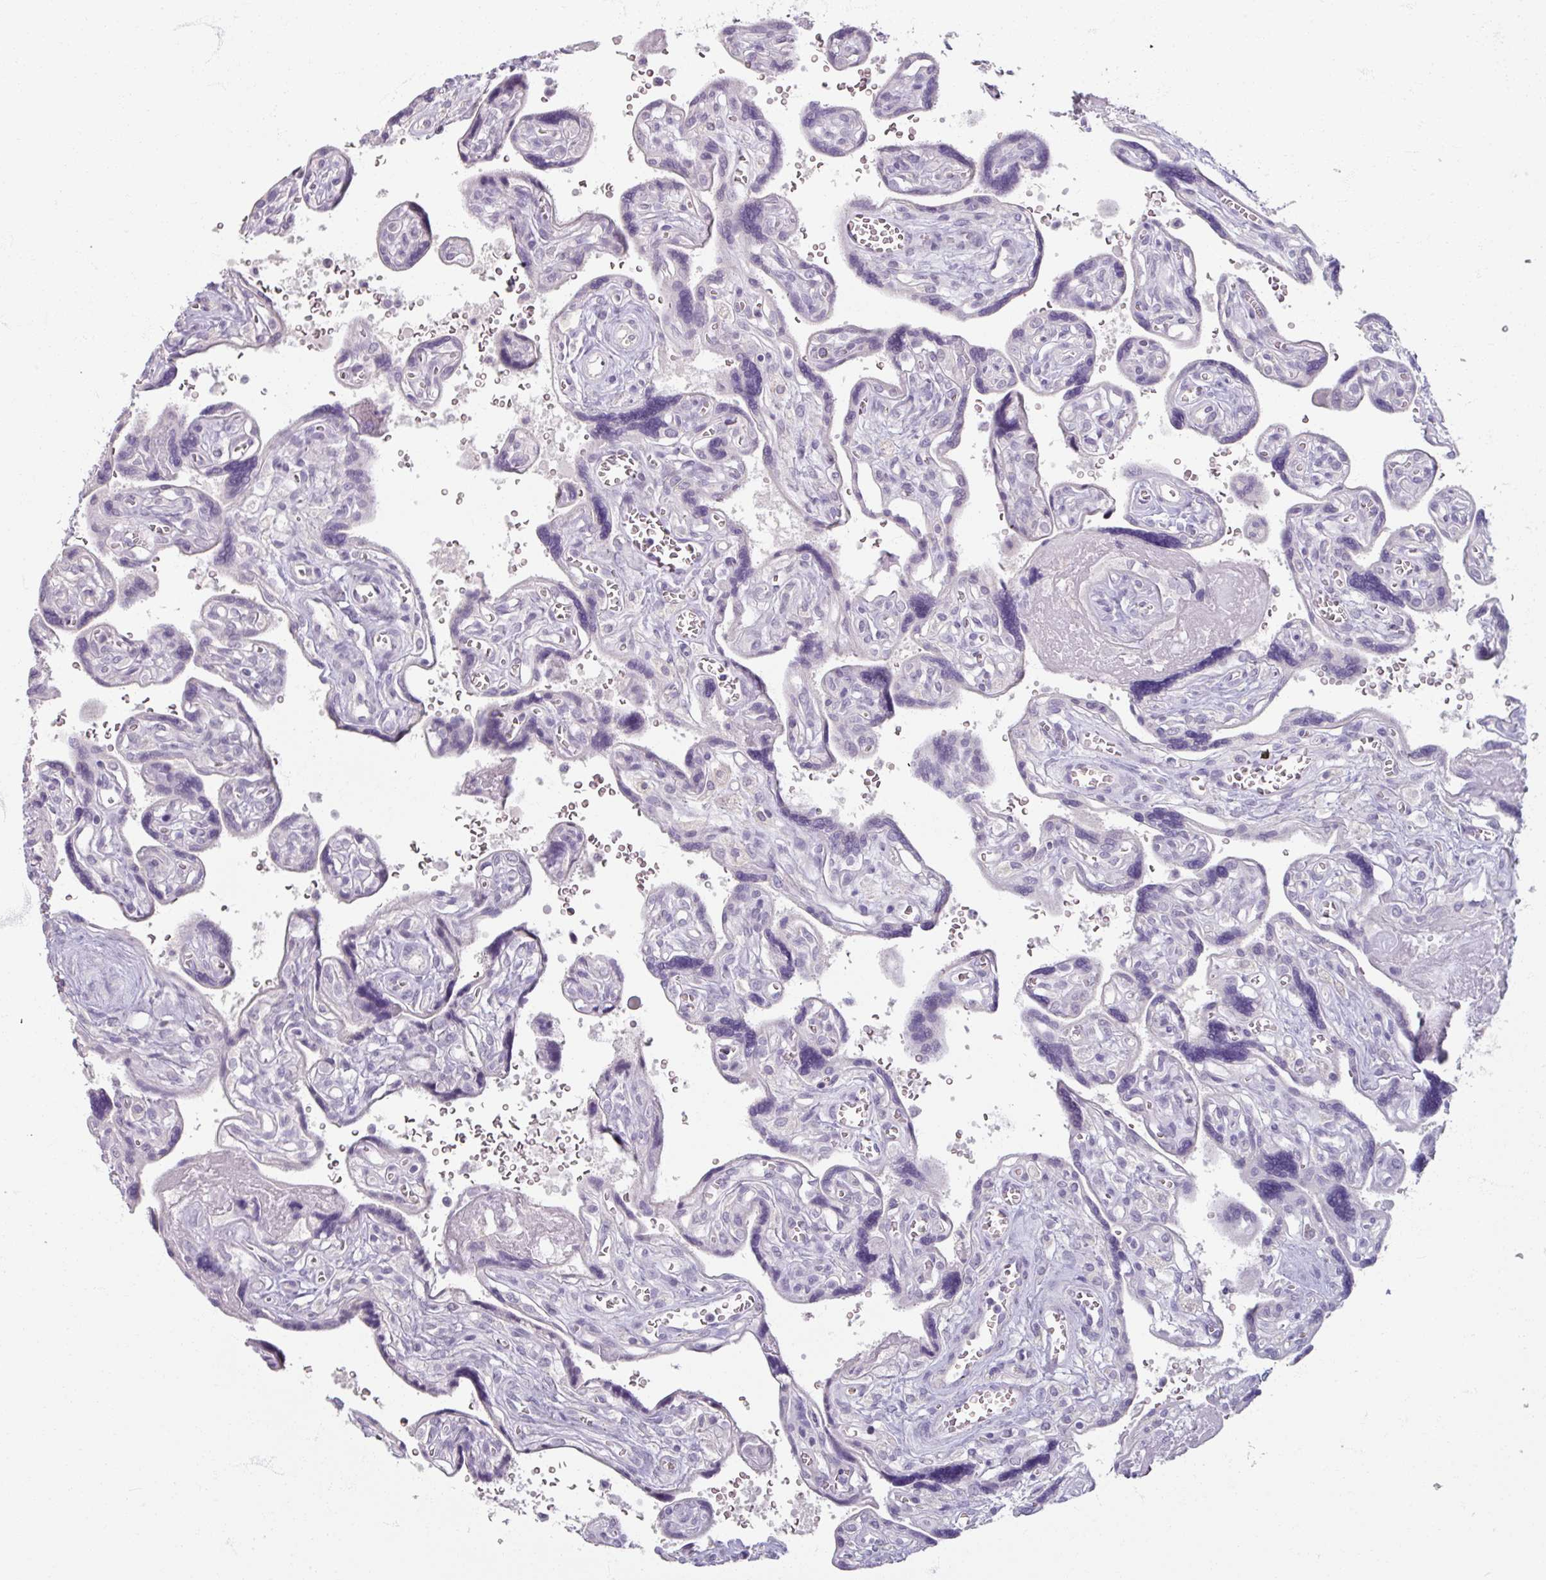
{"staining": {"intensity": "negative", "quantity": "none", "location": "none"}, "tissue": "placenta", "cell_type": "Decidual cells", "image_type": "normal", "snomed": [{"axis": "morphology", "description": "Normal tissue, NOS"}, {"axis": "topography", "description": "Placenta"}], "caption": "There is no significant staining in decidual cells of placenta. Brightfield microscopy of immunohistochemistry (IHC) stained with DAB (3,3'-diaminobenzidine) (brown) and hematoxylin (blue), captured at high magnification.", "gene": "SOX11", "patient": {"sex": "female", "age": 39}}